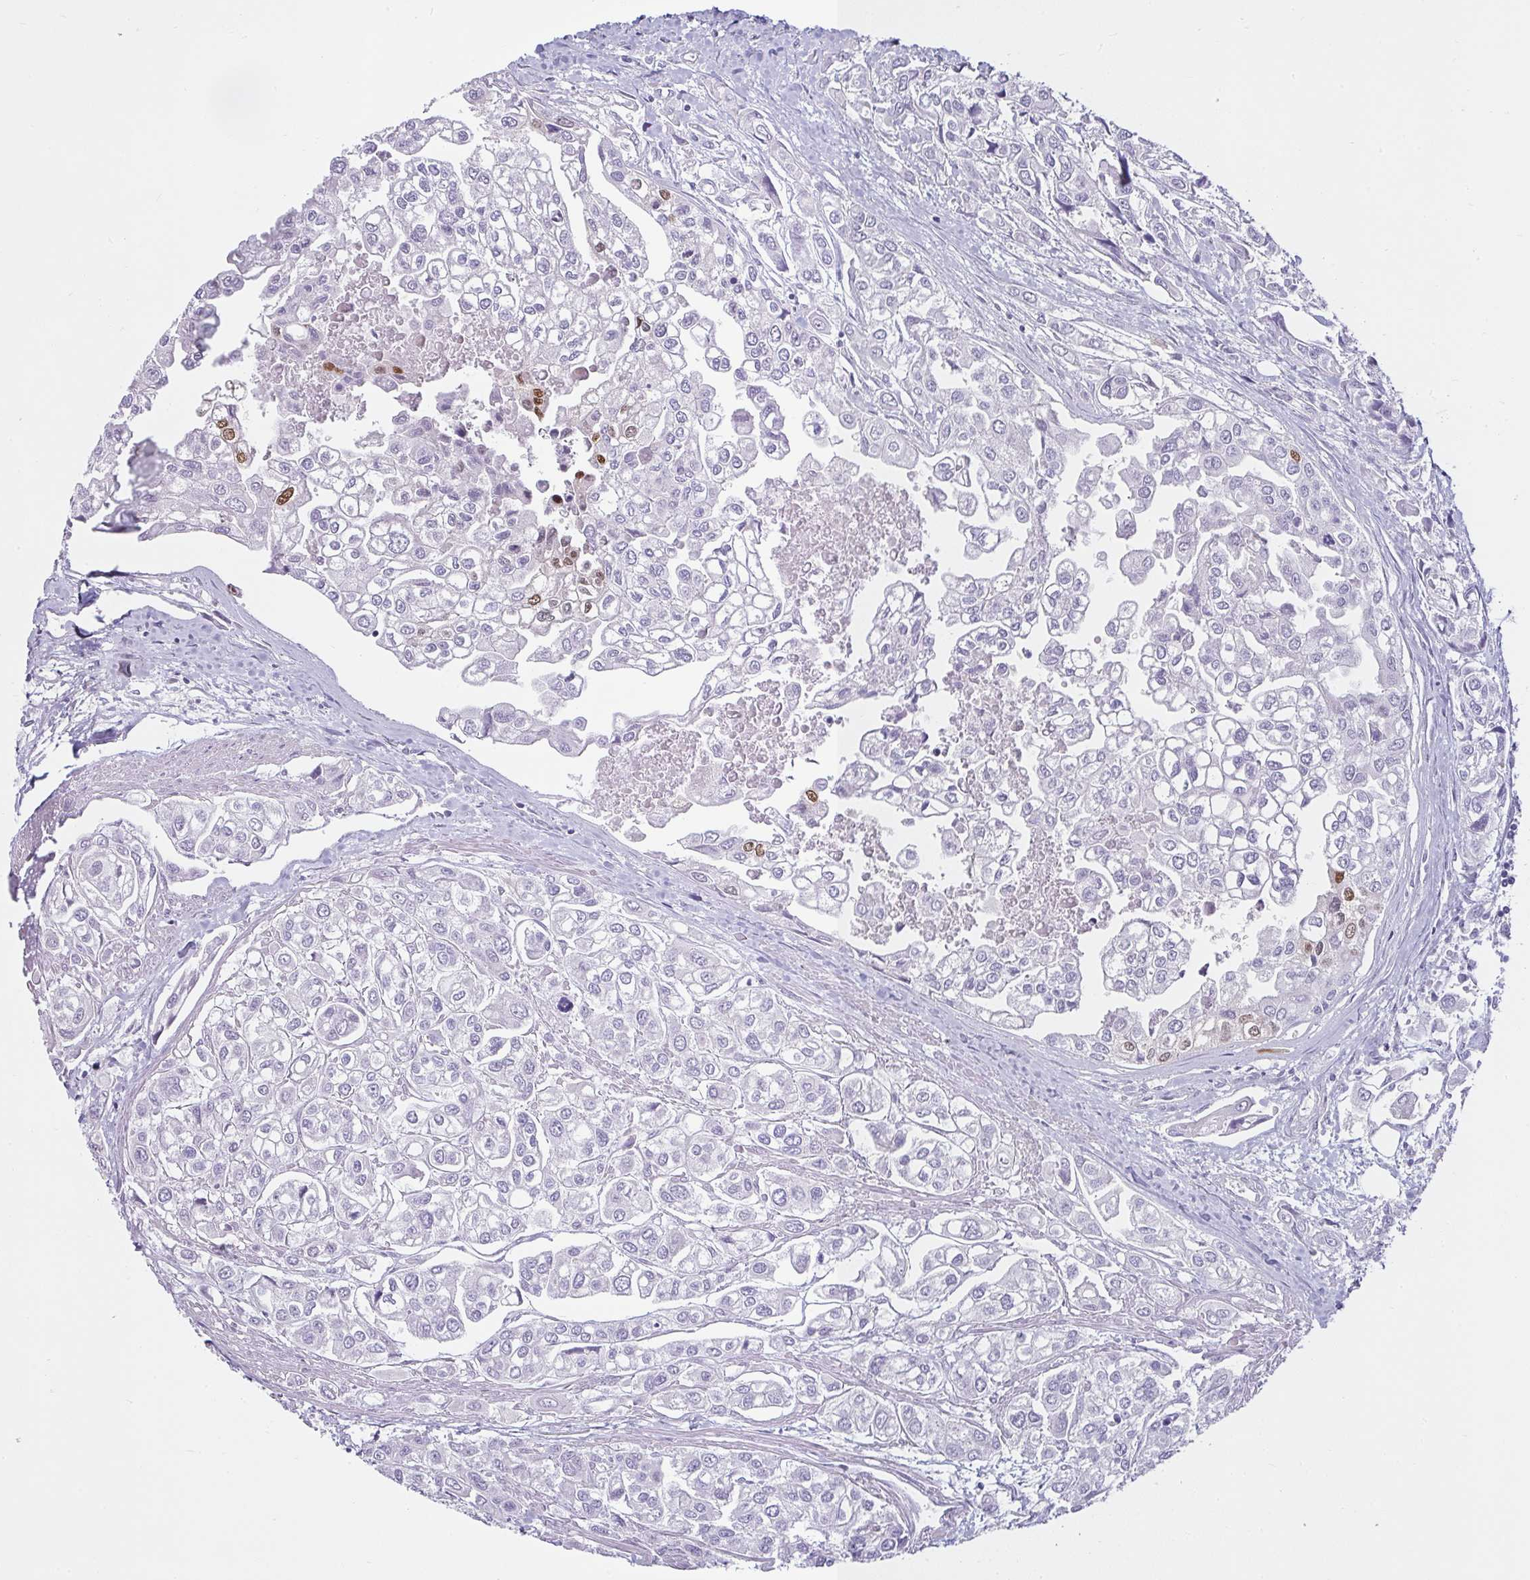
{"staining": {"intensity": "negative", "quantity": "none", "location": "none"}, "tissue": "urothelial cancer", "cell_type": "Tumor cells", "image_type": "cancer", "snomed": [{"axis": "morphology", "description": "Urothelial carcinoma, High grade"}, {"axis": "topography", "description": "Urinary bladder"}], "caption": "A high-resolution photomicrograph shows immunohistochemistry (IHC) staining of urothelial cancer, which displays no significant expression in tumor cells.", "gene": "VCY1B", "patient": {"sex": "male", "age": 67}}